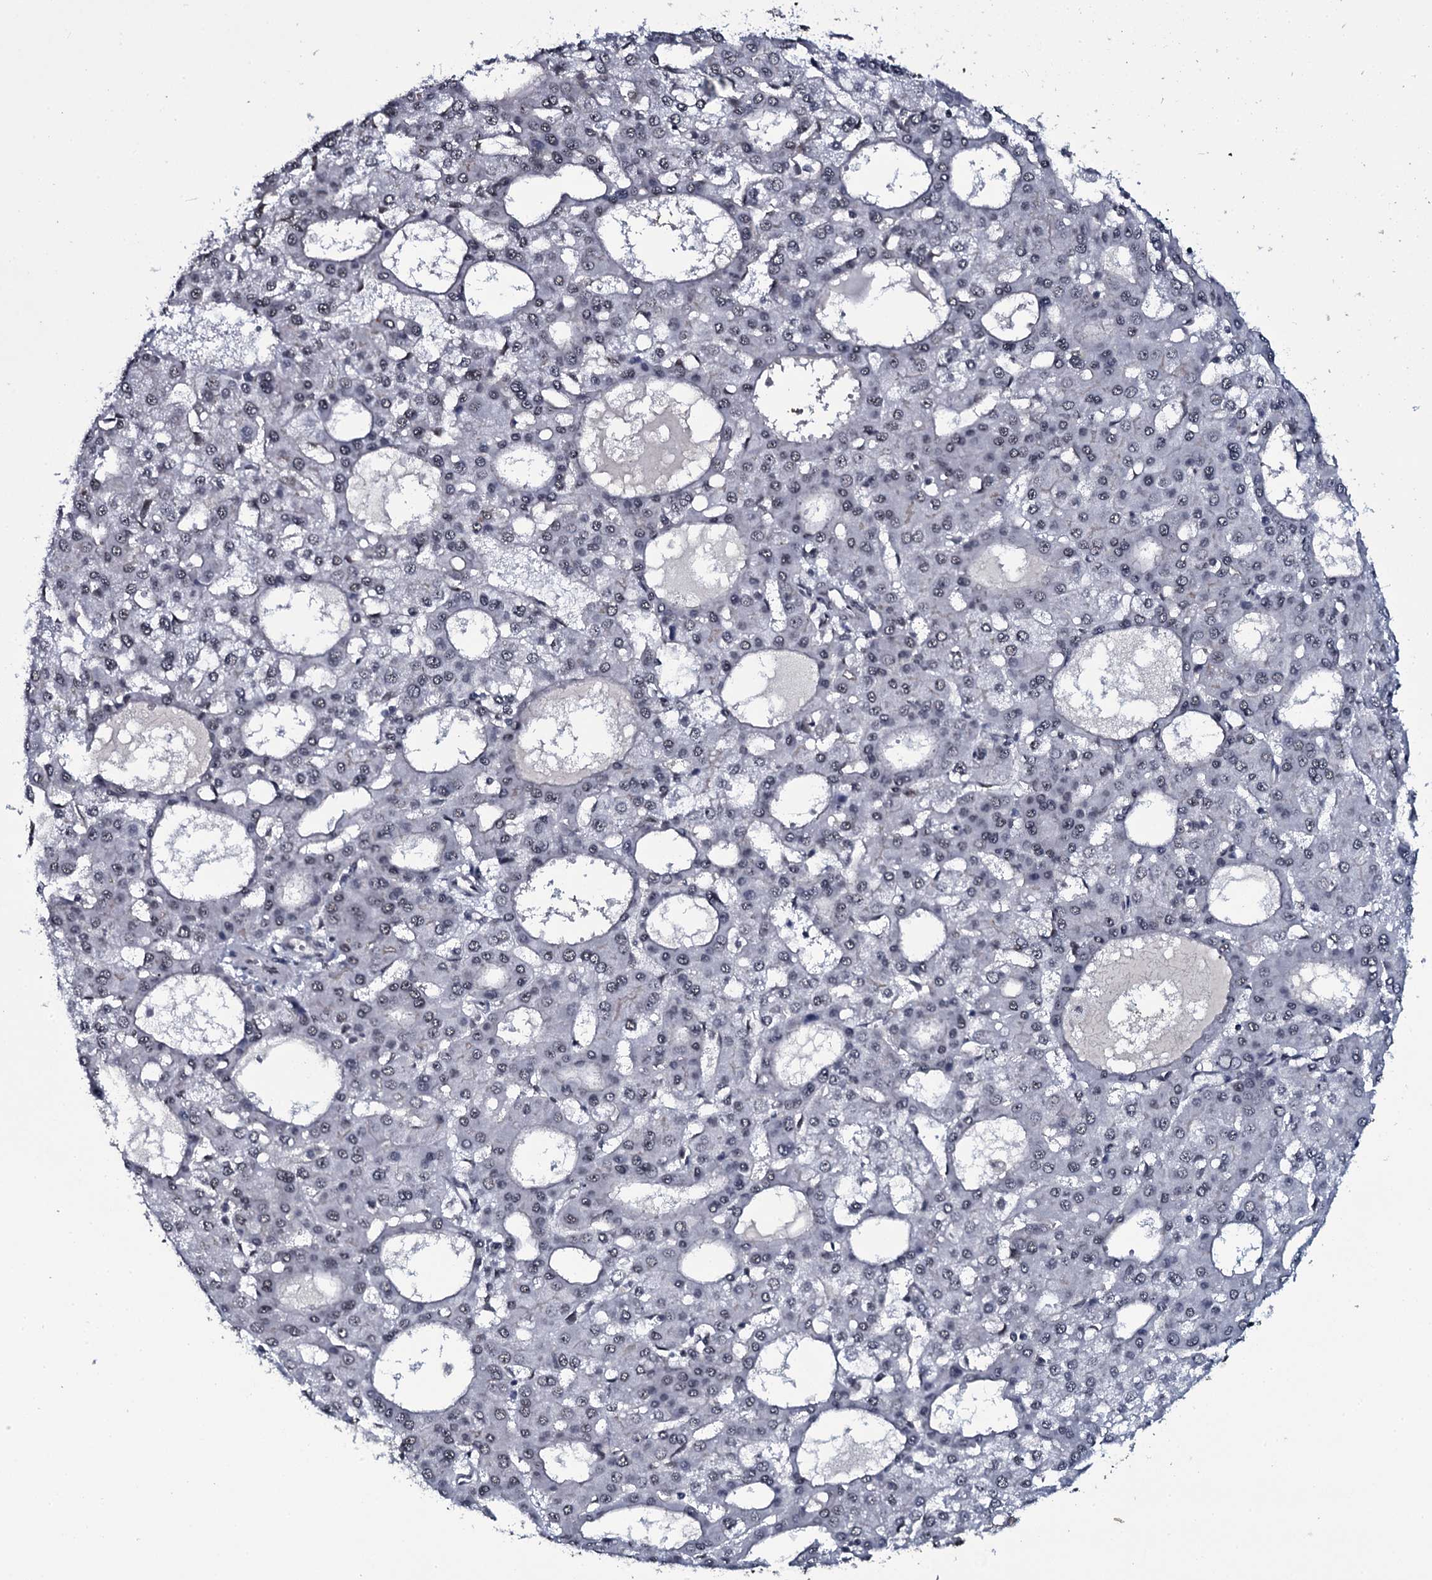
{"staining": {"intensity": "negative", "quantity": "none", "location": "none"}, "tissue": "liver cancer", "cell_type": "Tumor cells", "image_type": "cancer", "snomed": [{"axis": "morphology", "description": "Carcinoma, Hepatocellular, NOS"}, {"axis": "topography", "description": "Liver"}], "caption": "Immunohistochemical staining of human hepatocellular carcinoma (liver) reveals no significant expression in tumor cells. (Stains: DAB IHC with hematoxylin counter stain, Microscopy: brightfield microscopy at high magnification).", "gene": "SH2D4B", "patient": {"sex": "male", "age": 47}}